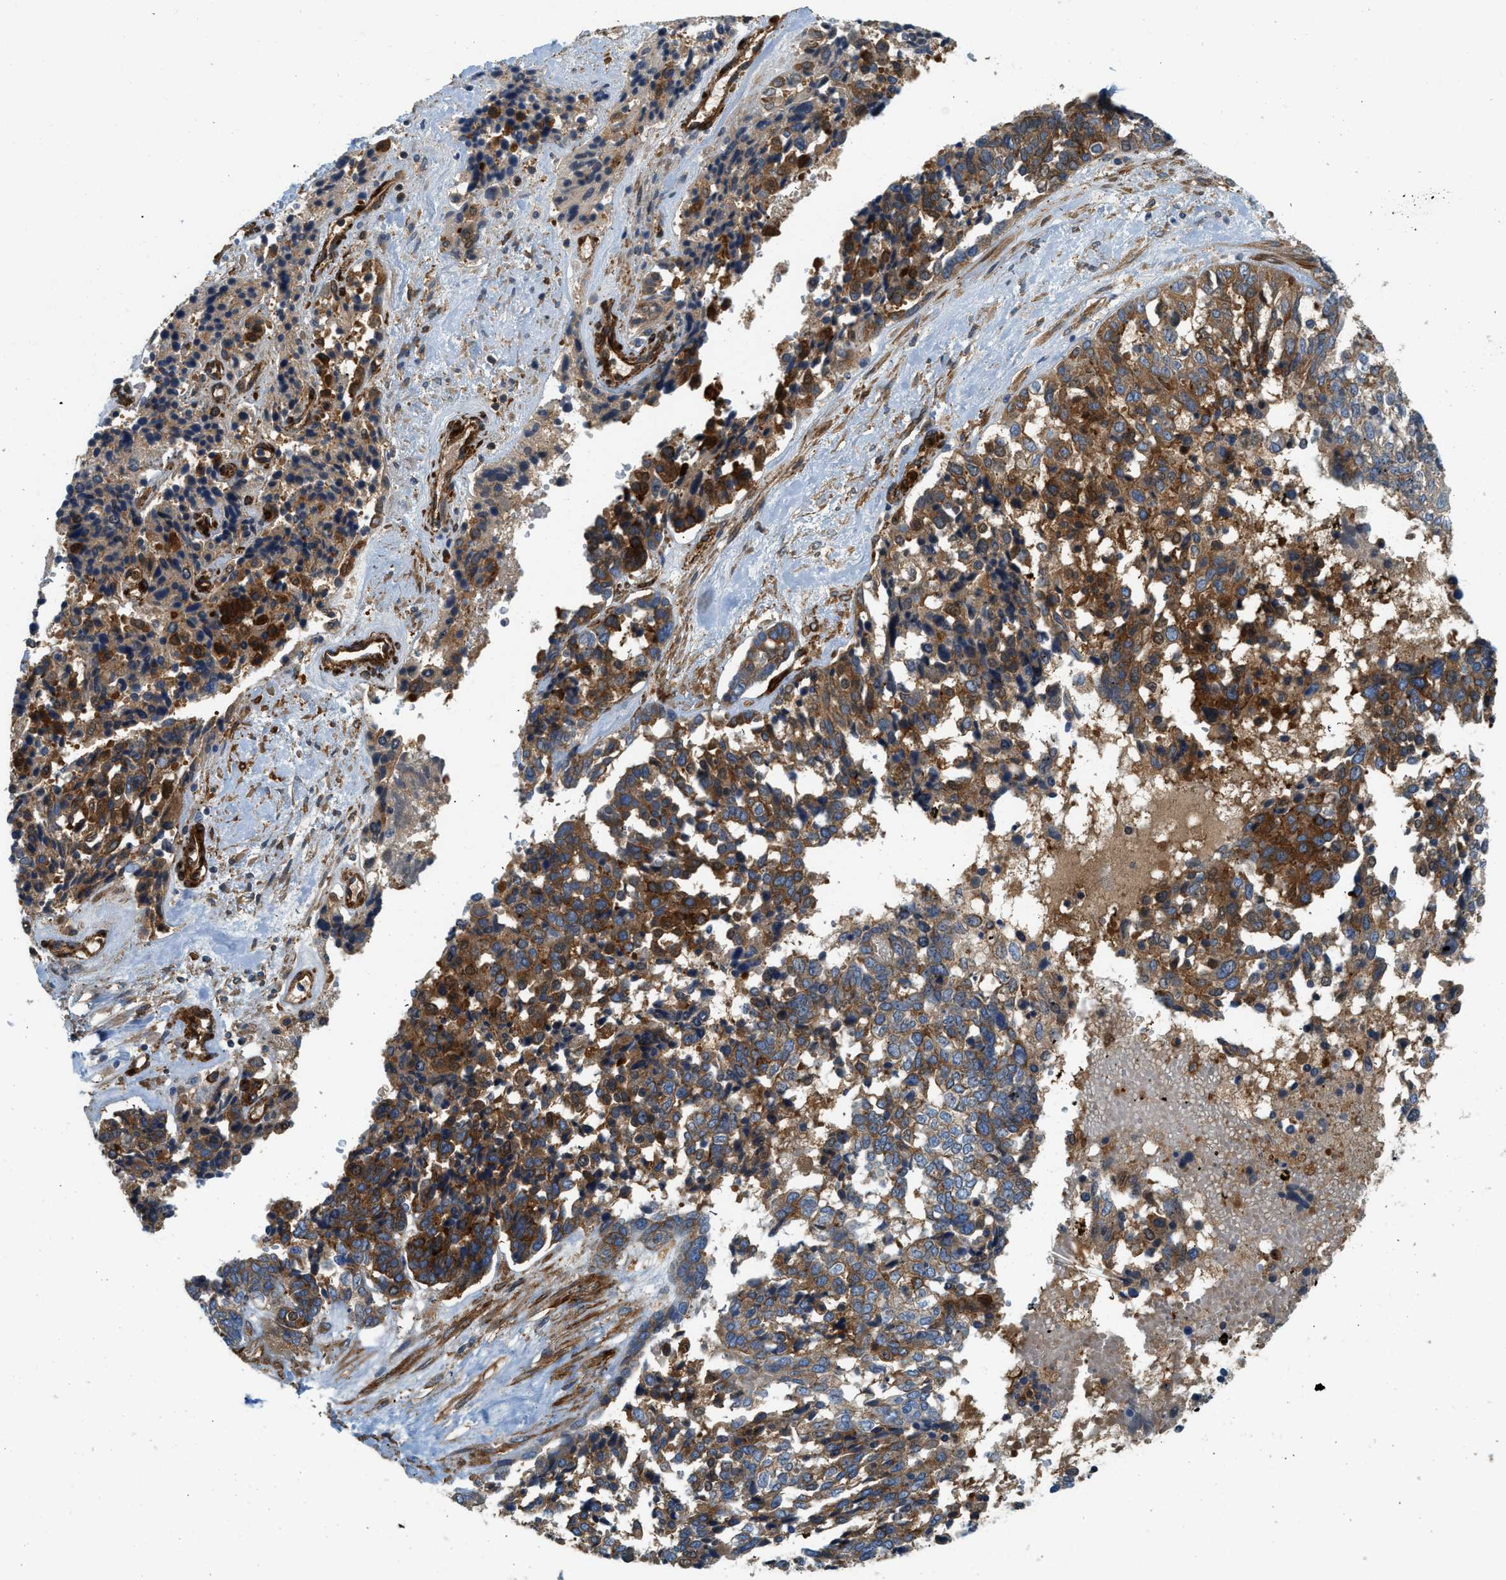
{"staining": {"intensity": "strong", "quantity": ">75%", "location": "cytoplasmic/membranous"}, "tissue": "ovarian cancer", "cell_type": "Tumor cells", "image_type": "cancer", "snomed": [{"axis": "morphology", "description": "Cystadenocarcinoma, serous, NOS"}, {"axis": "topography", "description": "Ovary"}], "caption": "Ovarian cancer (serous cystadenocarcinoma) stained for a protein exhibits strong cytoplasmic/membranous positivity in tumor cells.", "gene": "HIP1", "patient": {"sex": "female", "age": 44}}